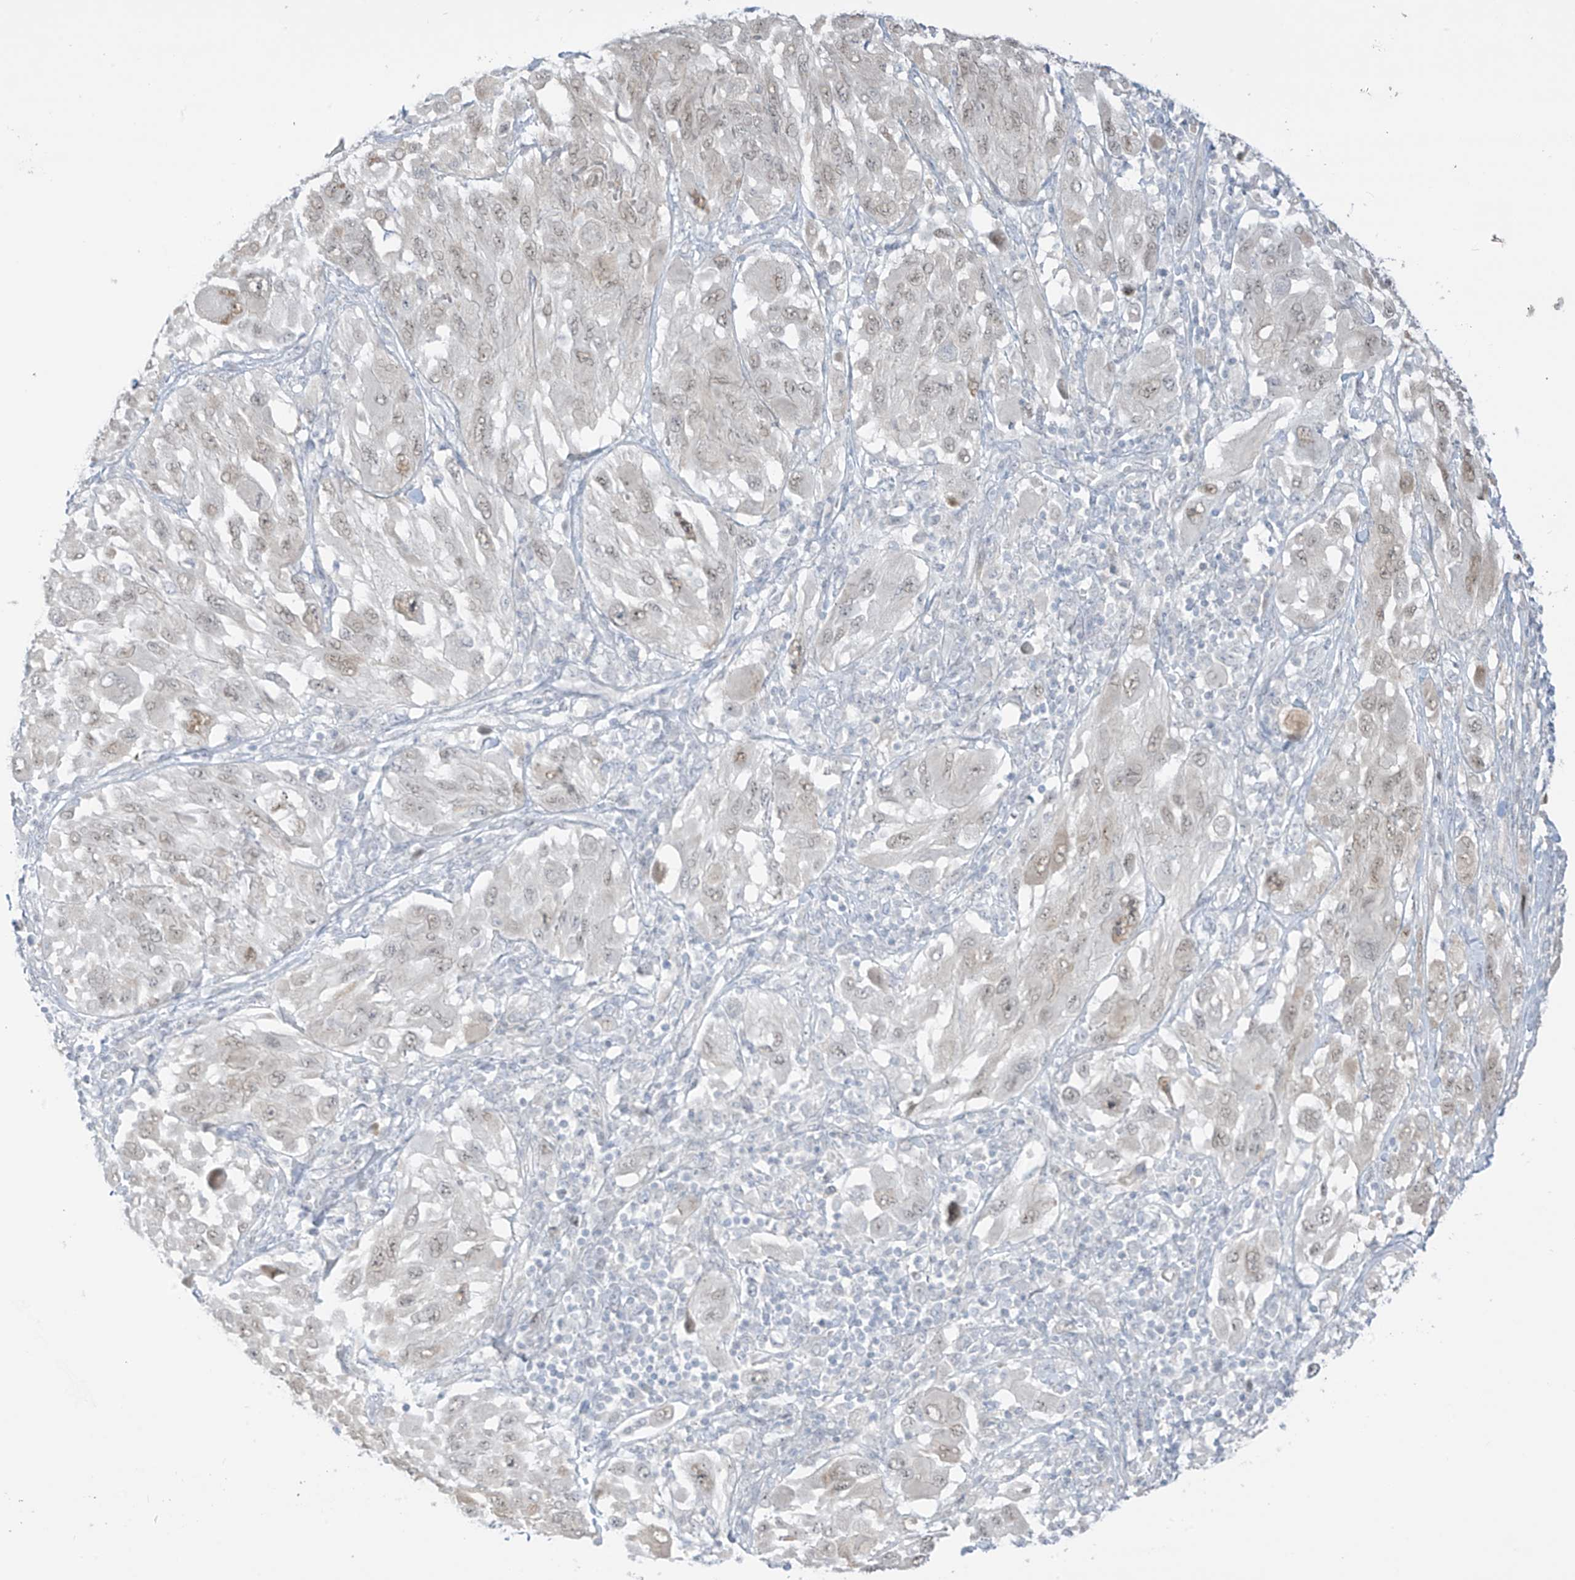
{"staining": {"intensity": "weak", "quantity": ">75%", "location": "nuclear"}, "tissue": "melanoma", "cell_type": "Tumor cells", "image_type": "cancer", "snomed": [{"axis": "morphology", "description": "Malignant melanoma, NOS"}, {"axis": "topography", "description": "Skin"}], "caption": "Melanoma stained for a protein exhibits weak nuclear positivity in tumor cells. The staining is performed using DAB (3,3'-diaminobenzidine) brown chromogen to label protein expression. The nuclei are counter-stained blue using hematoxylin.", "gene": "ASPRV1", "patient": {"sex": "female", "age": 91}}